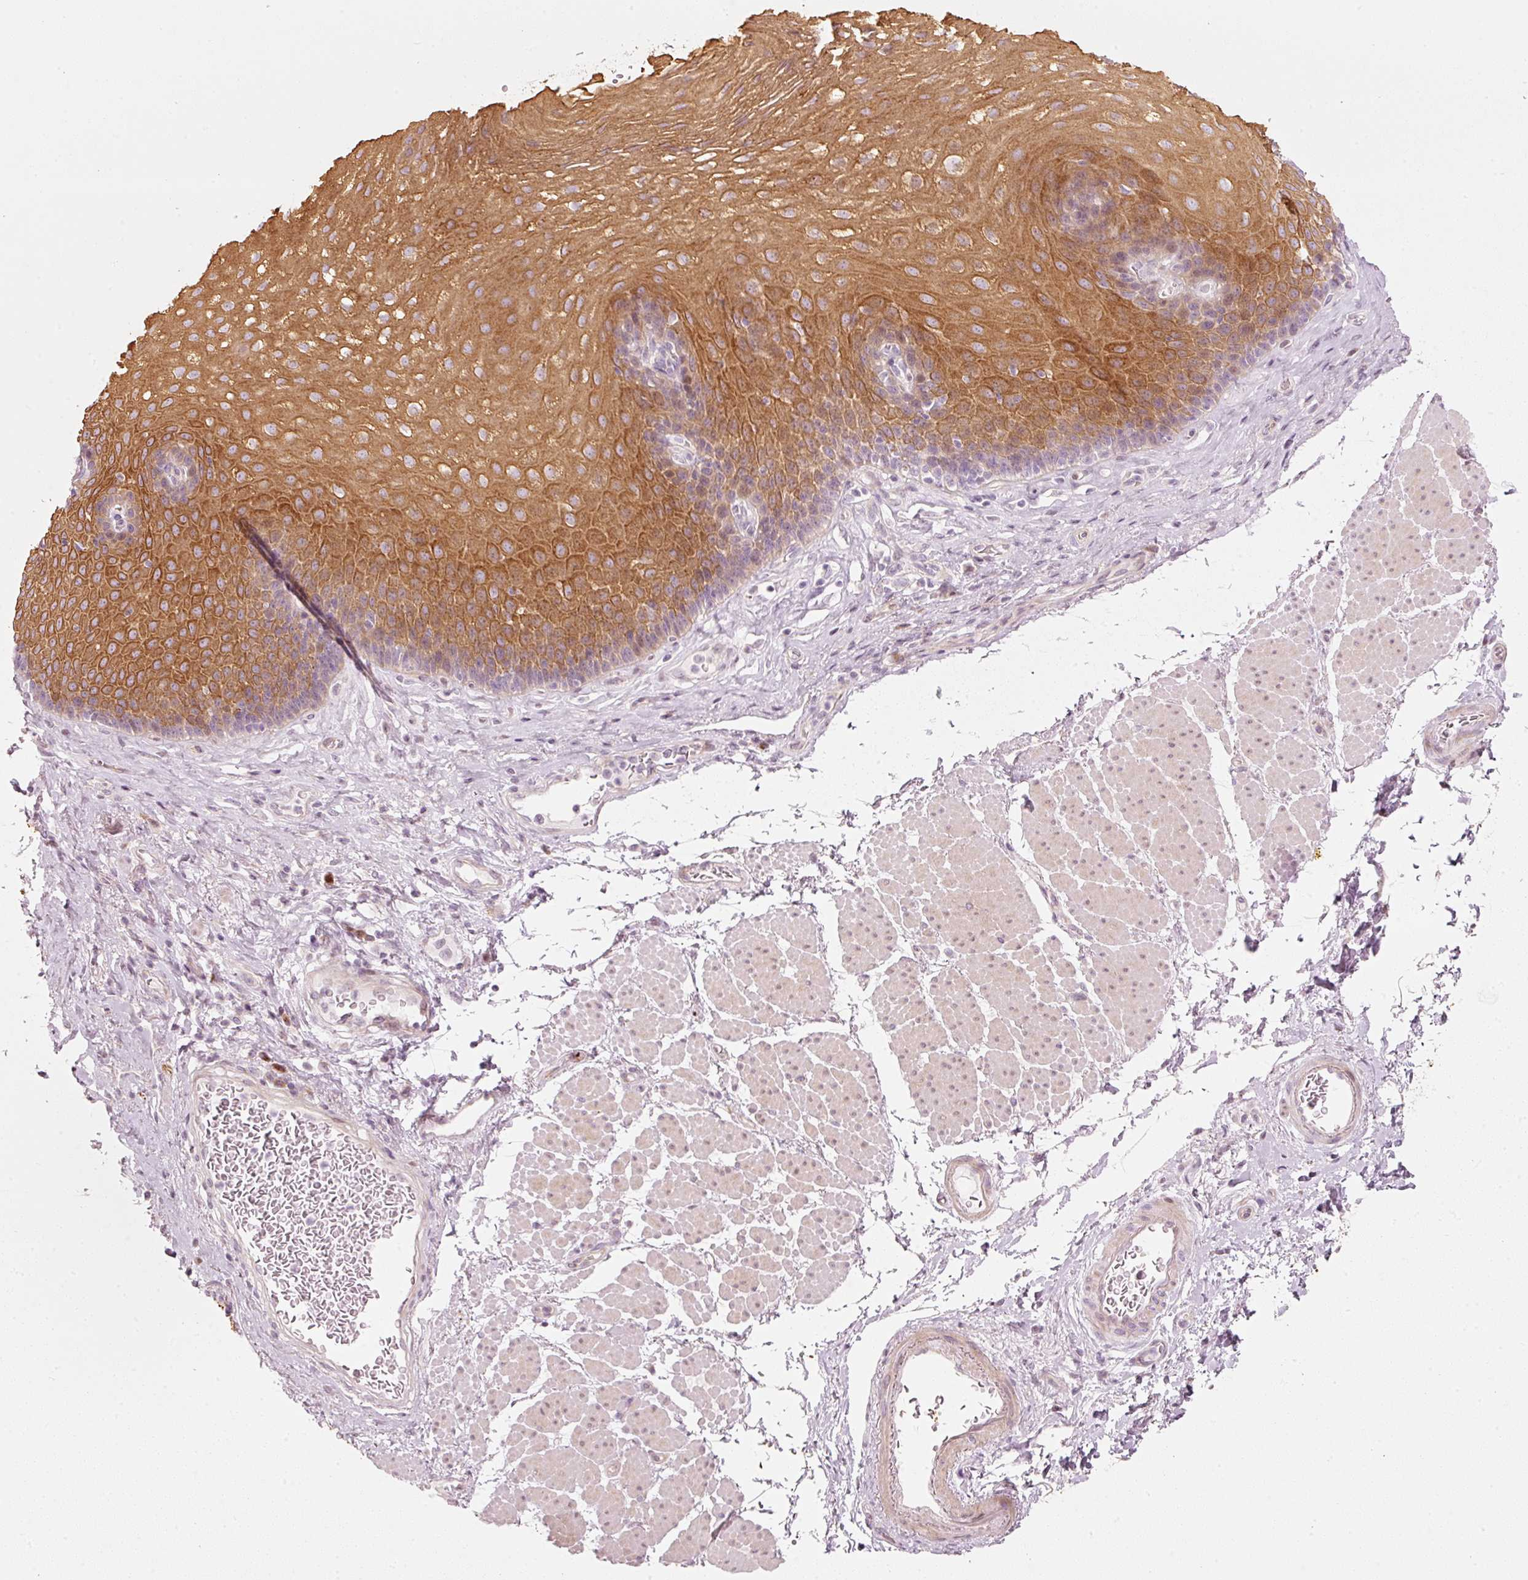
{"staining": {"intensity": "strong", "quantity": ">75%", "location": "cytoplasmic/membranous"}, "tissue": "esophagus", "cell_type": "Squamous epithelial cells", "image_type": "normal", "snomed": [{"axis": "morphology", "description": "Normal tissue, NOS"}, {"axis": "topography", "description": "Esophagus"}], "caption": "Brown immunohistochemical staining in normal esophagus reveals strong cytoplasmic/membranous staining in about >75% of squamous epithelial cells. The staining was performed using DAB (3,3'-diaminobenzidine), with brown indicating positive protein expression. Nuclei are stained blue with hematoxylin.", "gene": "SLC20A1", "patient": {"sex": "female", "age": 66}}